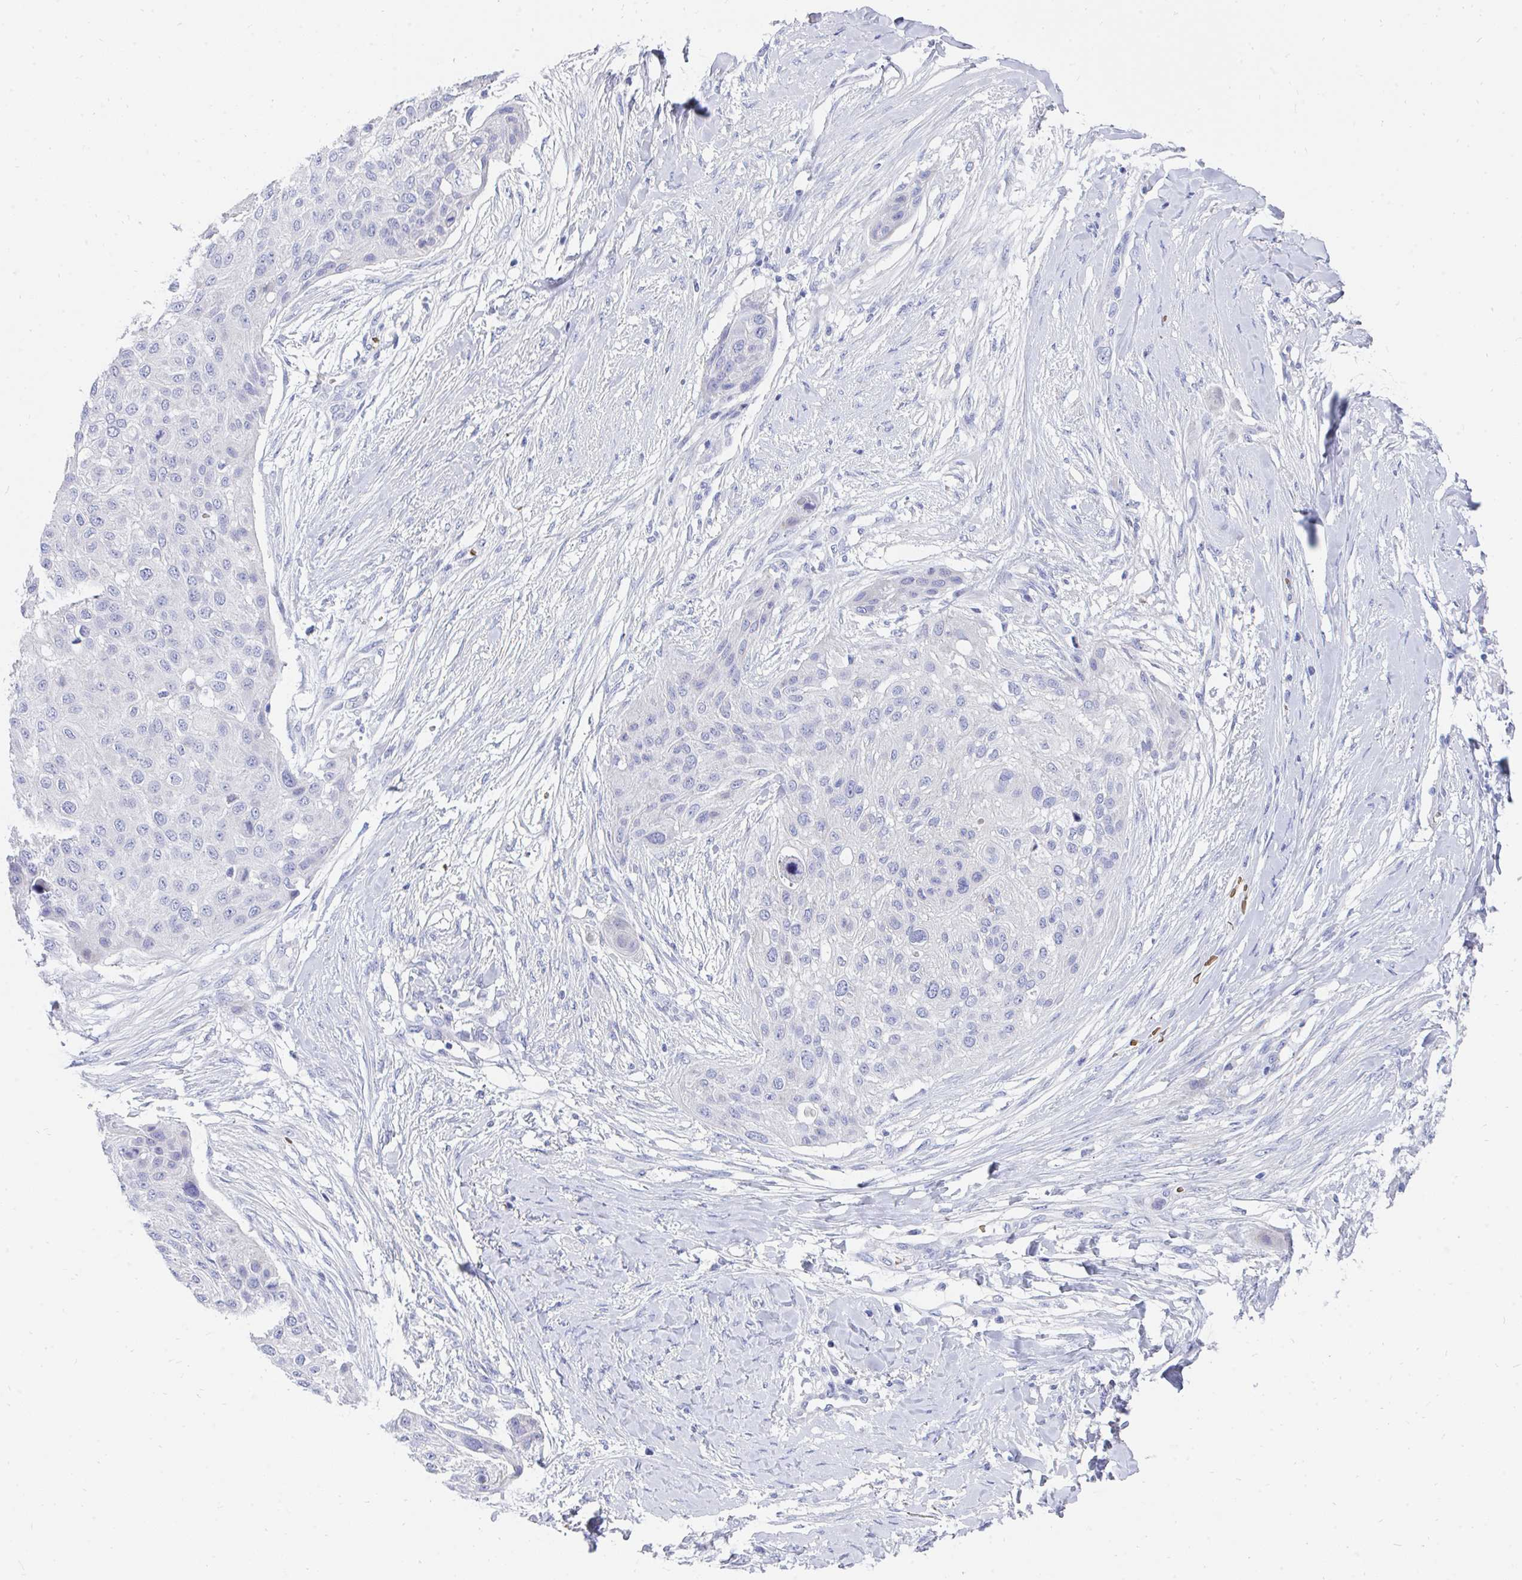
{"staining": {"intensity": "negative", "quantity": "none", "location": "none"}, "tissue": "skin cancer", "cell_type": "Tumor cells", "image_type": "cancer", "snomed": [{"axis": "morphology", "description": "Squamous cell carcinoma, NOS"}, {"axis": "topography", "description": "Skin"}], "caption": "Skin cancer (squamous cell carcinoma) was stained to show a protein in brown. There is no significant expression in tumor cells.", "gene": "MROH2B", "patient": {"sex": "female", "age": 87}}